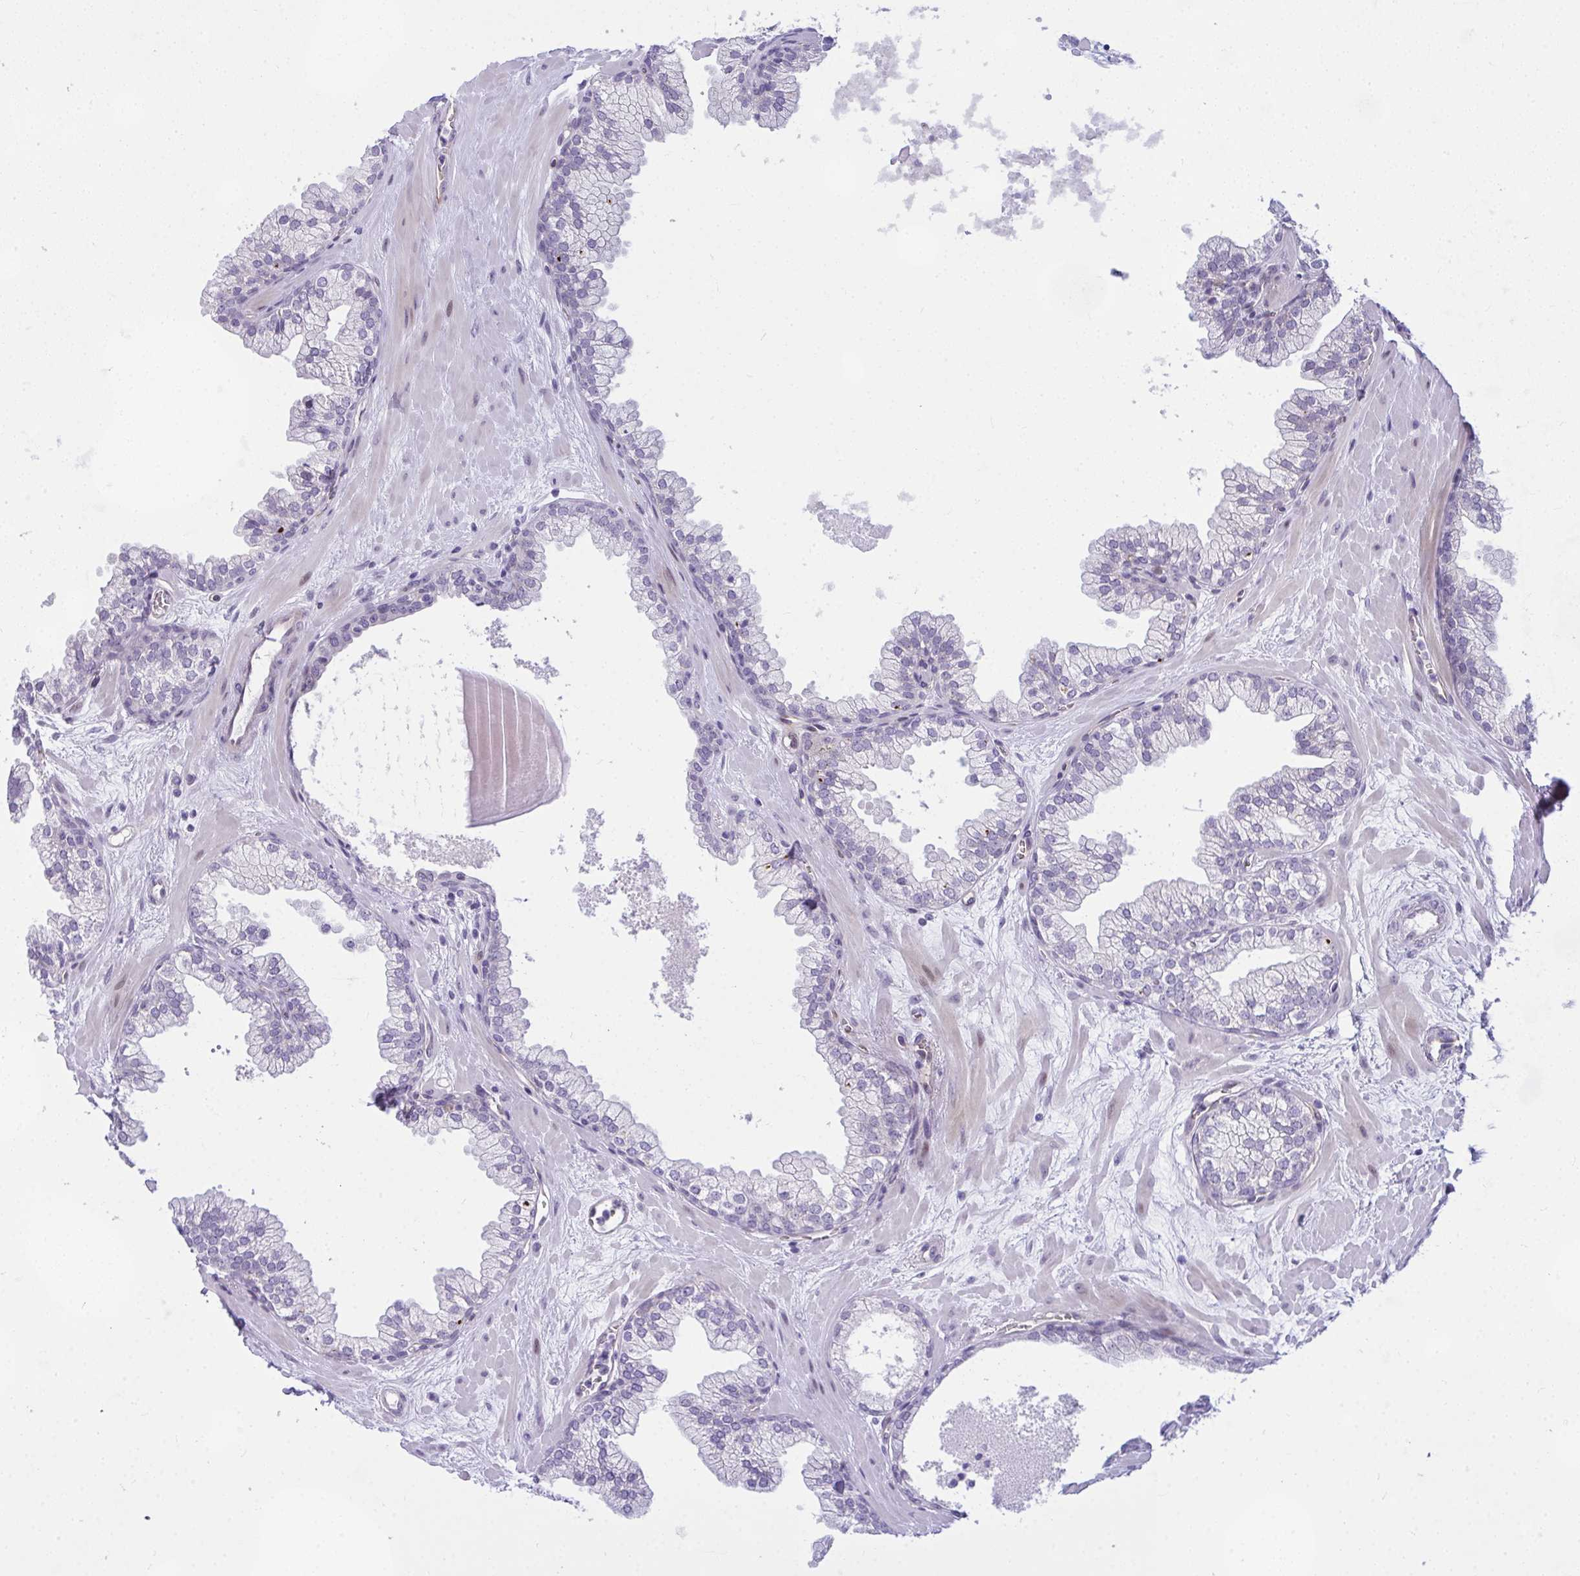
{"staining": {"intensity": "negative", "quantity": "none", "location": "none"}, "tissue": "prostate", "cell_type": "Glandular cells", "image_type": "normal", "snomed": [{"axis": "morphology", "description": "Normal tissue, NOS"}, {"axis": "topography", "description": "Prostate"}, {"axis": "topography", "description": "Peripheral nerve tissue"}], "caption": "DAB immunohistochemical staining of normal human prostate shows no significant staining in glandular cells. (IHC, brightfield microscopy, high magnification).", "gene": "NFXL1", "patient": {"sex": "male", "age": 61}}